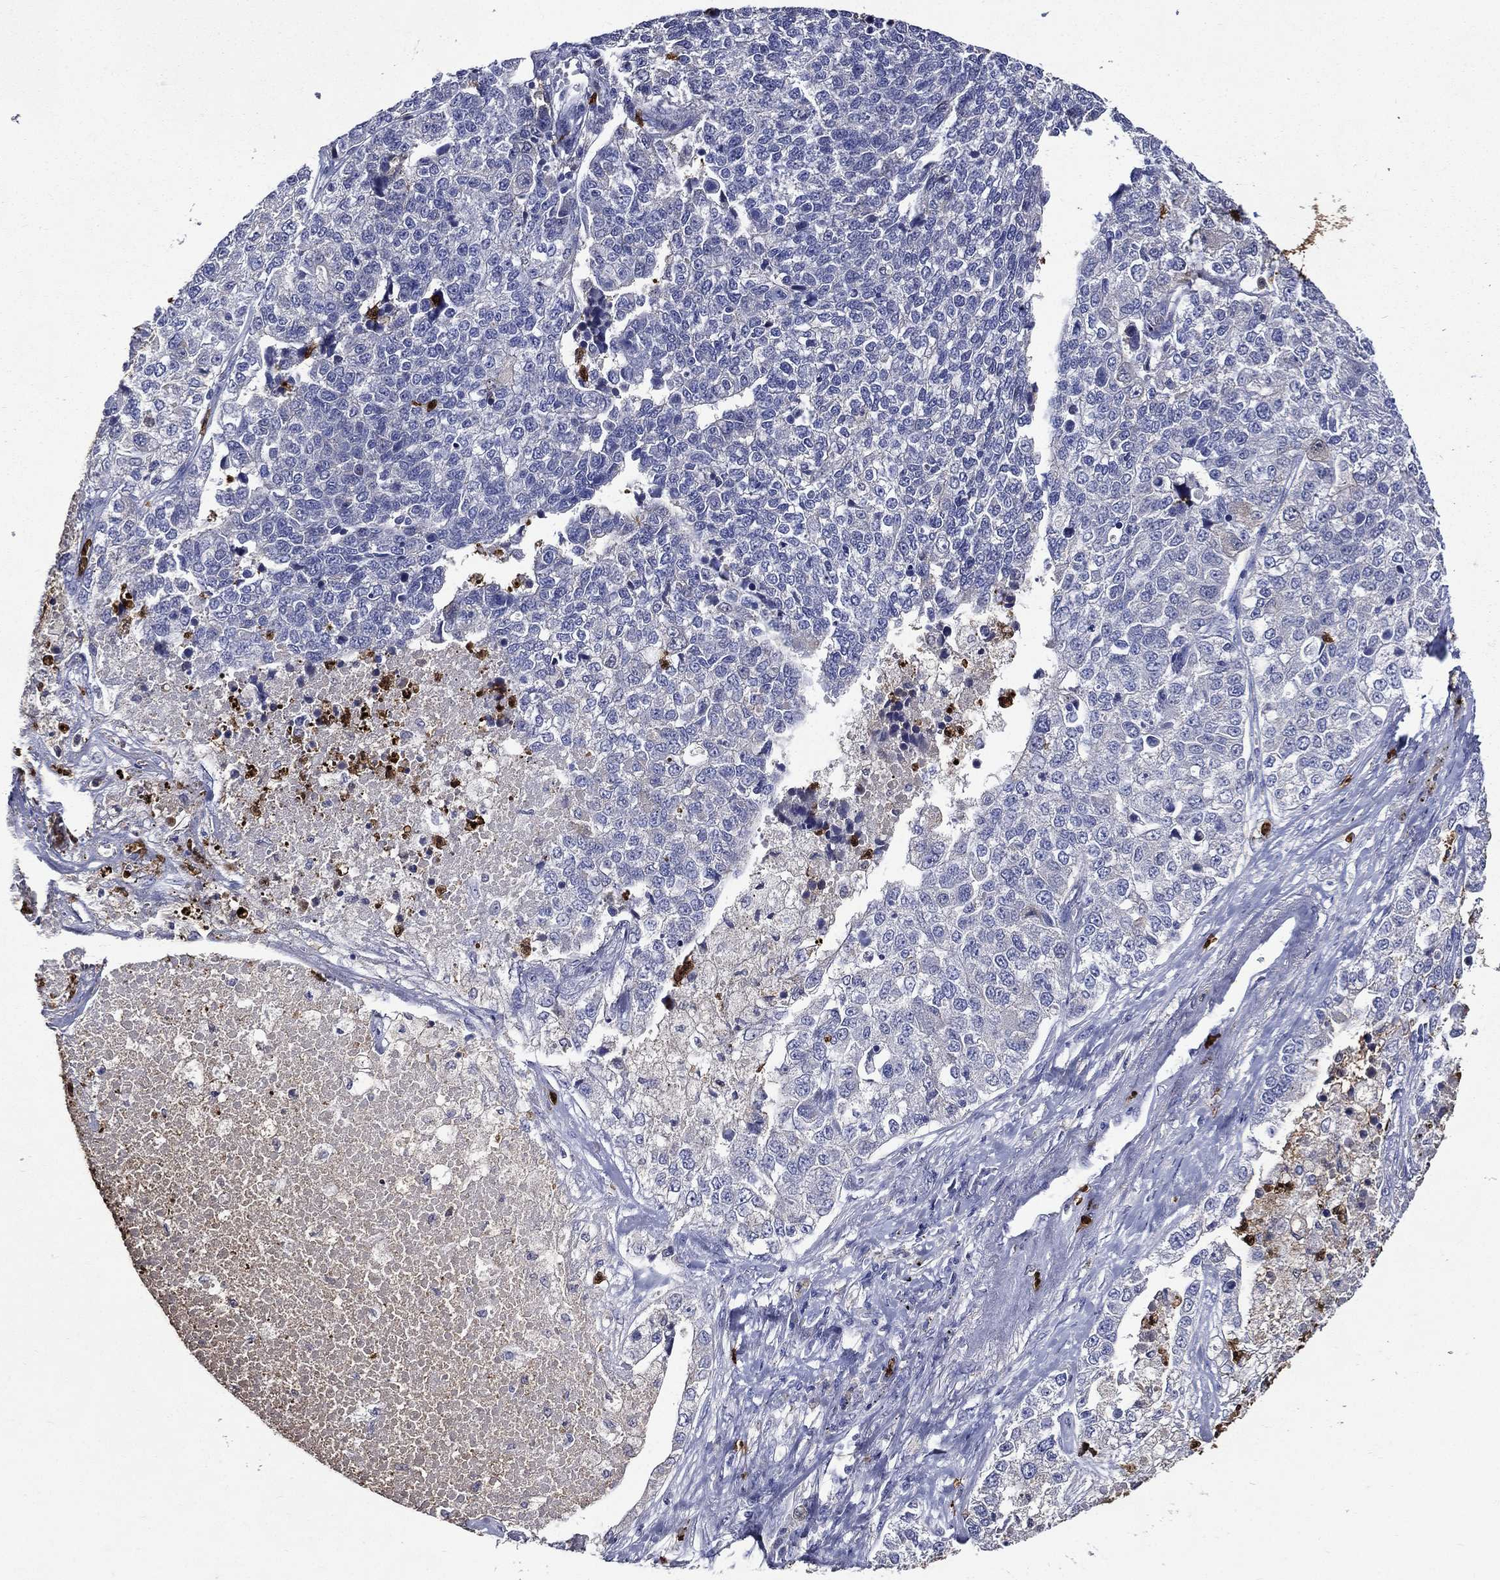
{"staining": {"intensity": "negative", "quantity": "none", "location": "none"}, "tissue": "lung cancer", "cell_type": "Tumor cells", "image_type": "cancer", "snomed": [{"axis": "morphology", "description": "Adenocarcinoma, NOS"}, {"axis": "topography", "description": "Lung"}], "caption": "Immunohistochemistry (IHC) histopathology image of neoplastic tissue: human adenocarcinoma (lung) stained with DAB (3,3'-diaminobenzidine) shows no significant protein positivity in tumor cells.", "gene": "GPR171", "patient": {"sex": "male", "age": 49}}